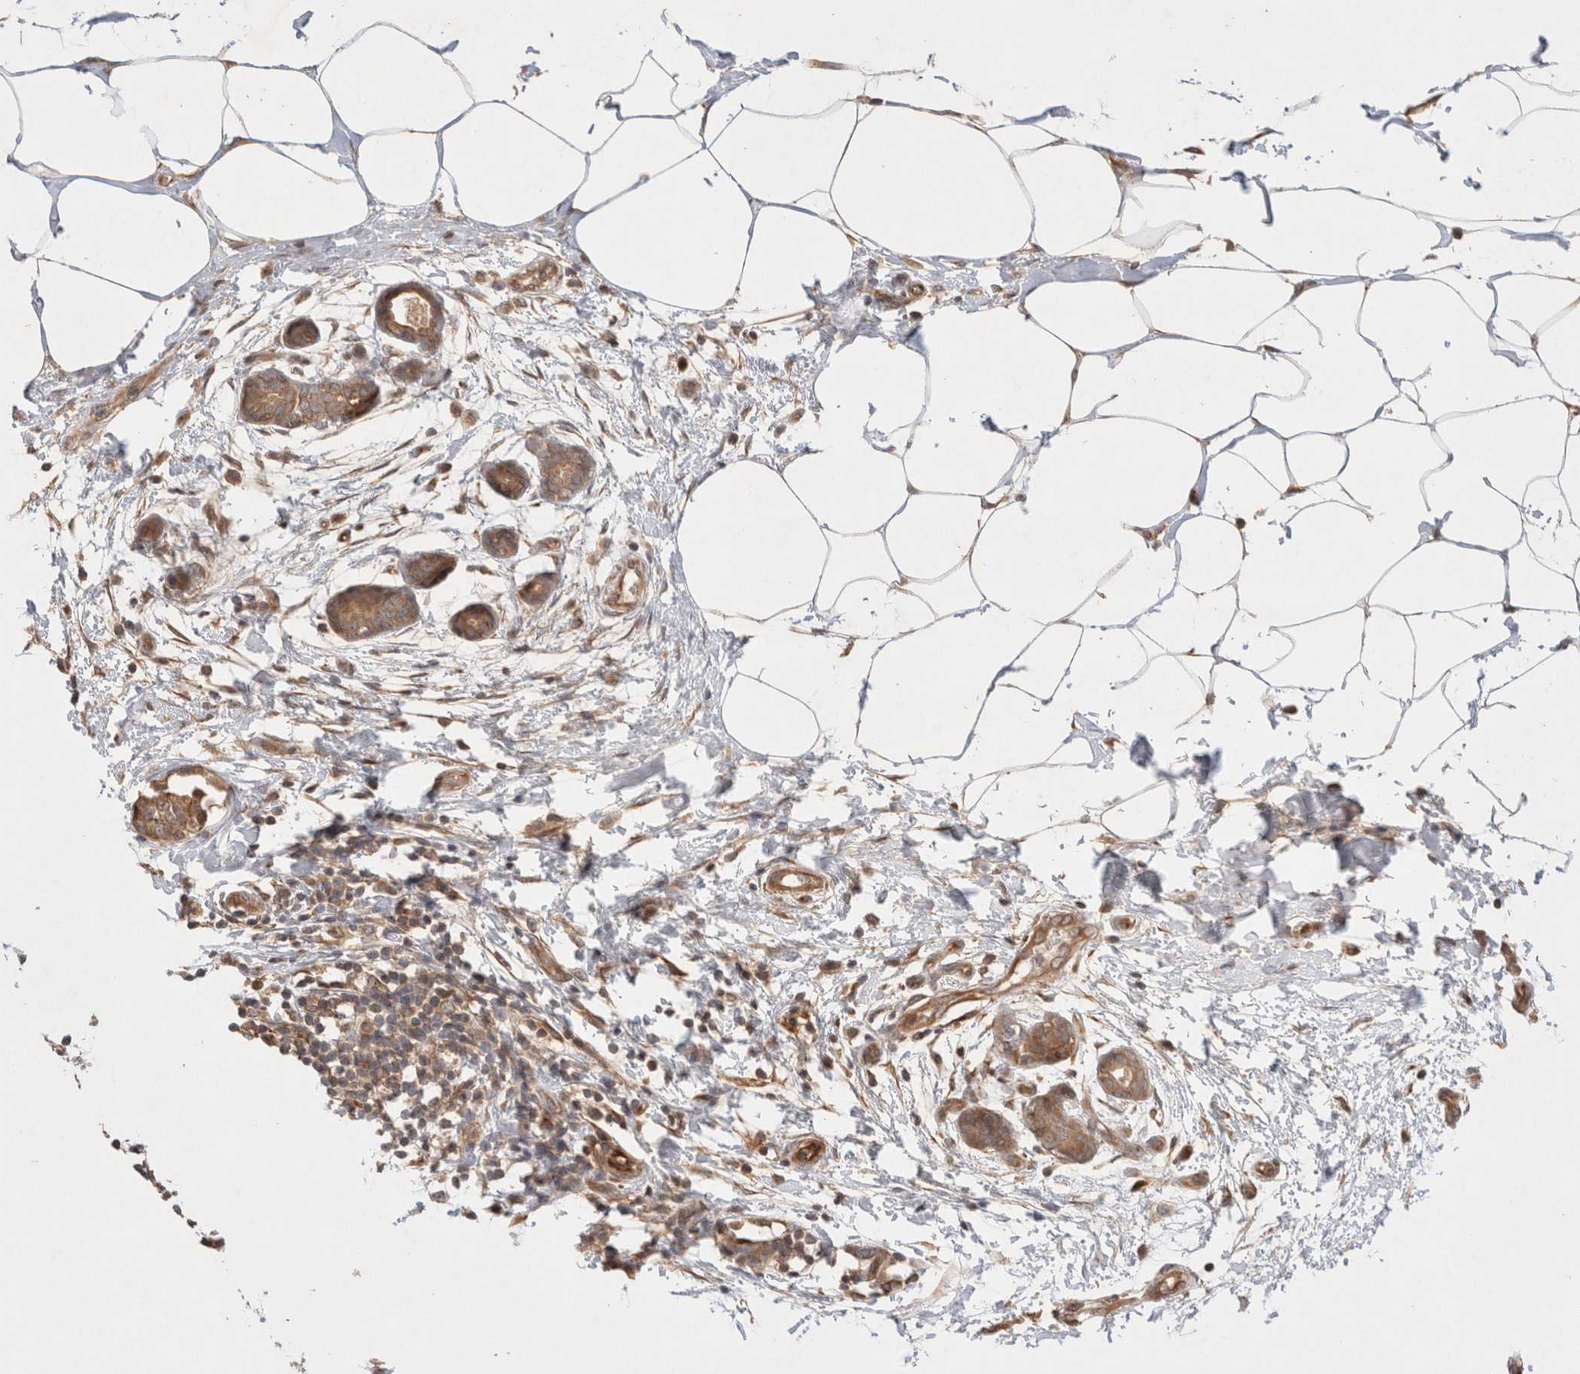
{"staining": {"intensity": "moderate", "quantity": ">75%", "location": "cytoplasmic/membranous"}, "tissue": "breast cancer", "cell_type": "Tumor cells", "image_type": "cancer", "snomed": [{"axis": "morphology", "description": "Normal tissue, NOS"}, {"axis": "morphology", "description": "Duct carcinoma"}, {"axis": "topography", "description": "Breast"}], "caption": "A histopathology image of human invasive ductal carcinoma (breast) stained for a protein exhibits moderate cytoplasmic/membranous brown staining in tumor cells.", "gene": "KLHL20", "patient": {"sex": "female", "age": 37}}